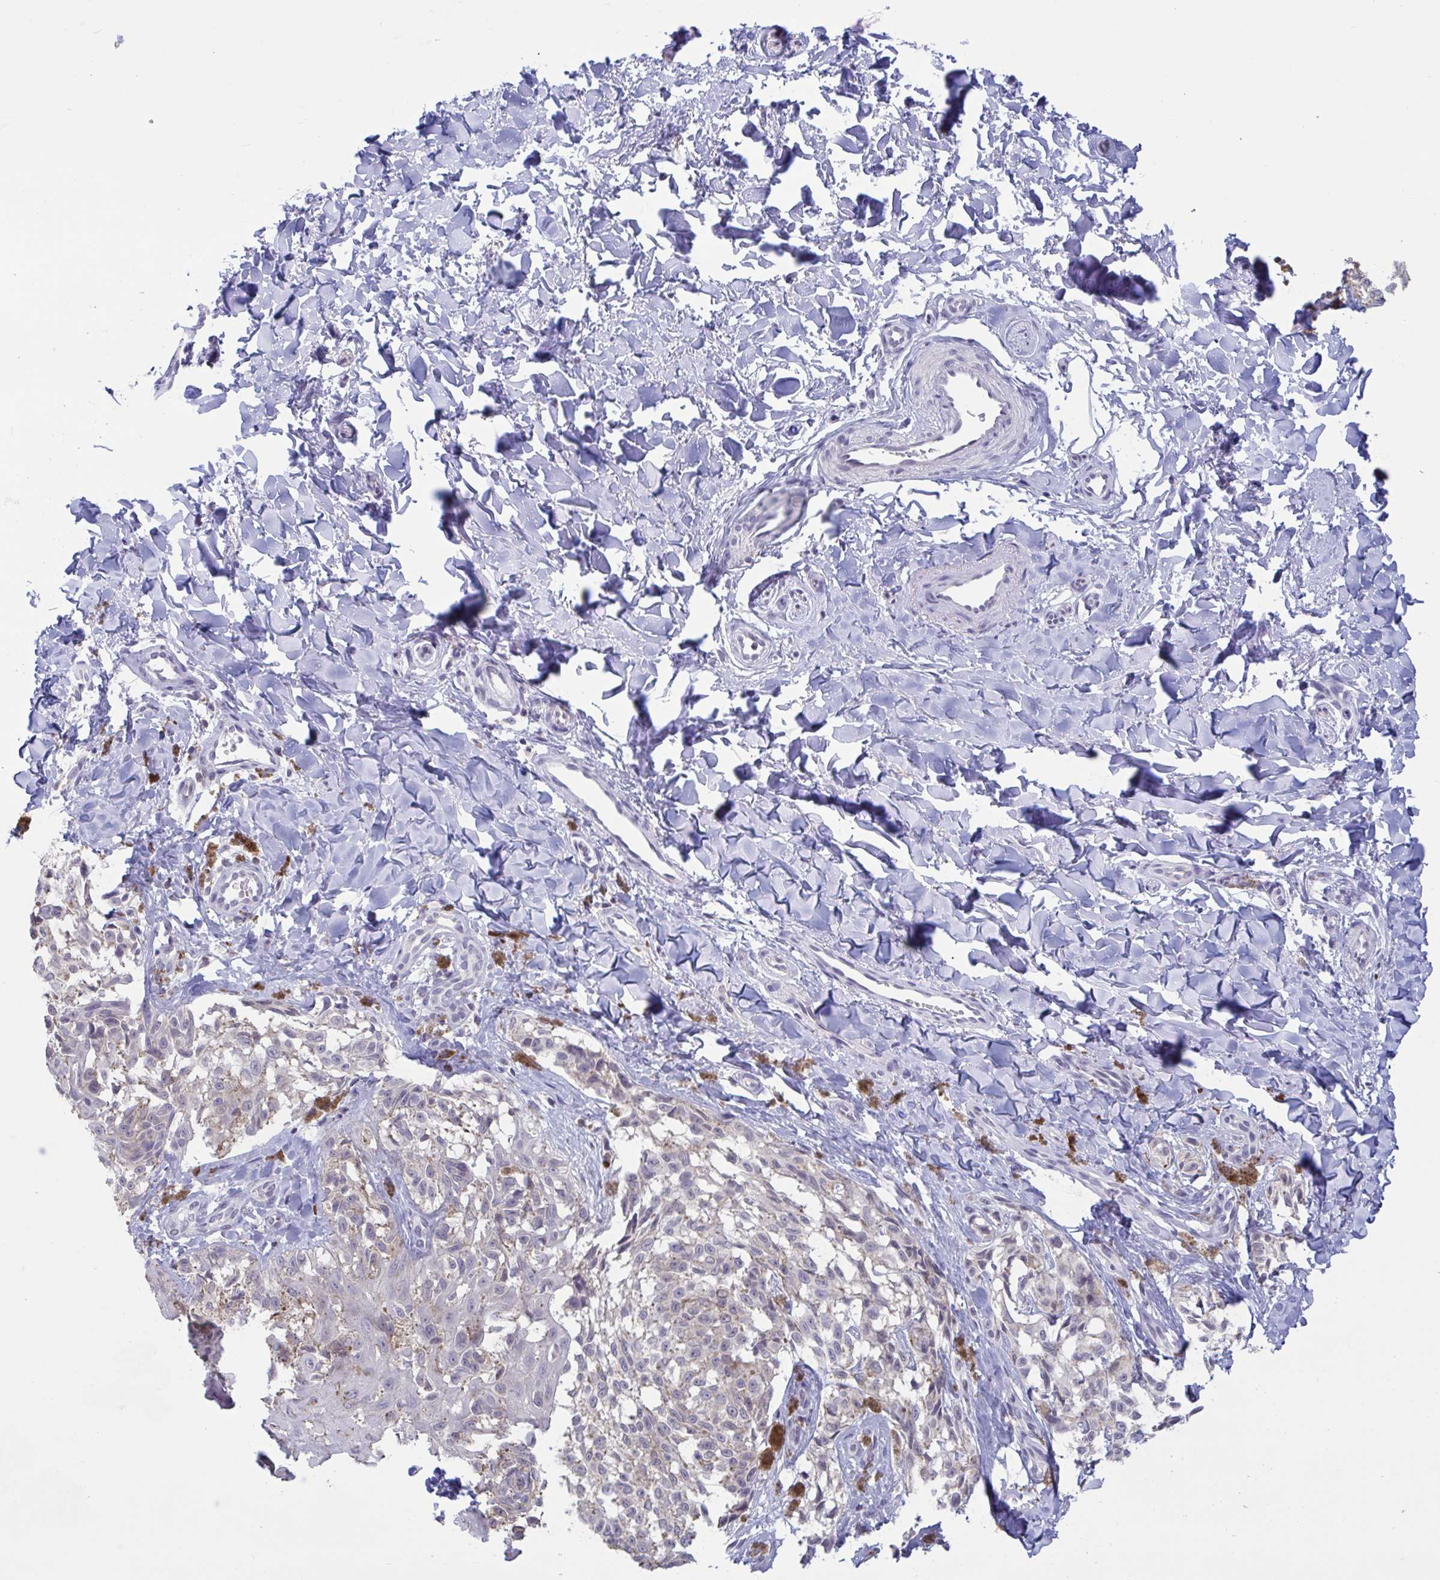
{"staining": {"intensity": "negative", "quantity": "none", "location": "none"}, "tissue": "melanoma", "cell_type": "Tumor cells", "image_type": "cancer", "snomed": [{"axis": "morphology", "description": "Malignant melanoma, NOS"}, {"axis": "topography", "description": "Skin"}], "caption": "An image of melanoma stained for a protein shows no brown staining in tumor cells.", "gene": "ARPP19", "patient": {"sex": "female", "age": 65}}